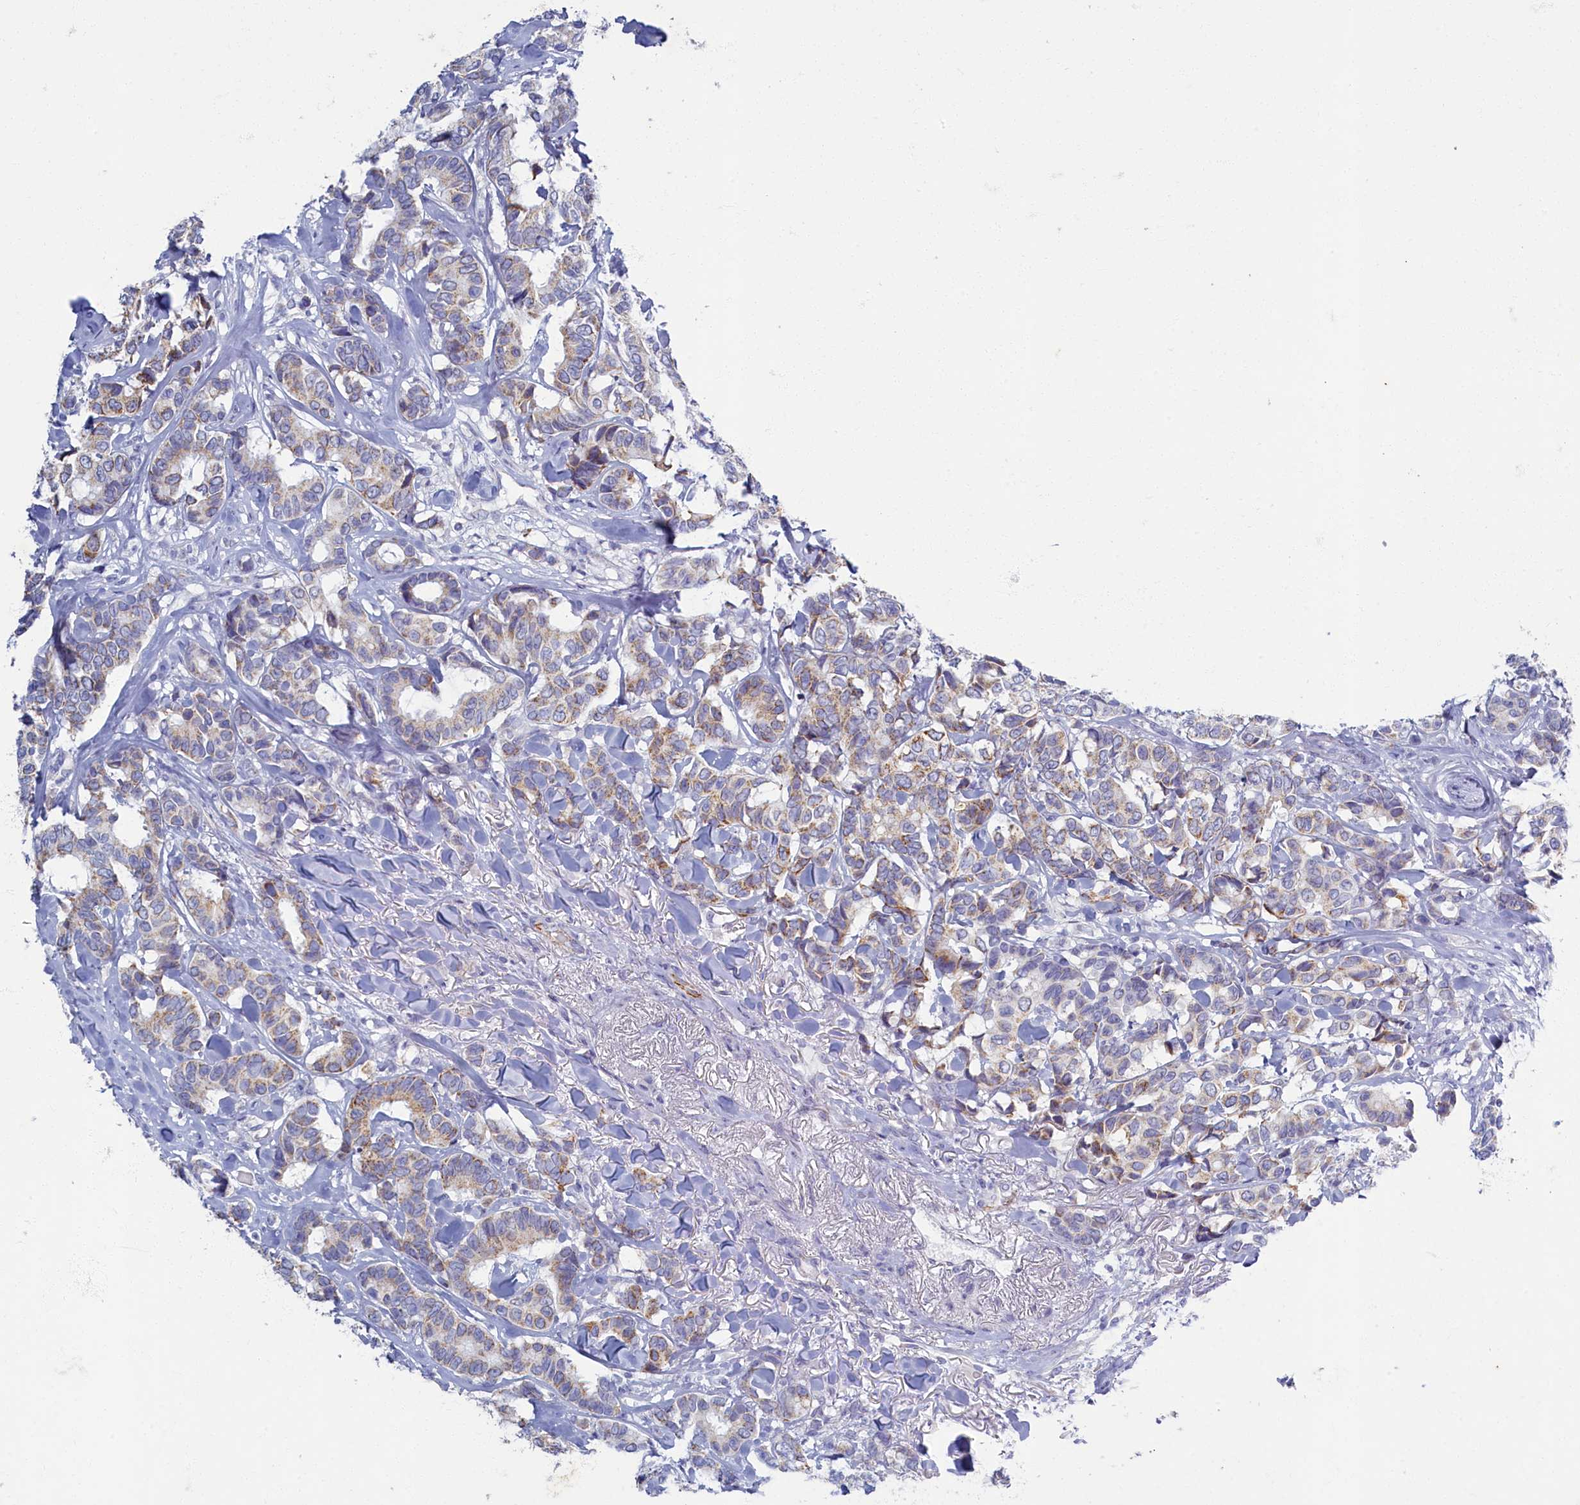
{"staining": {"intensity": "weak", "quantity": "25%-75%", "location": "cytoplasmic/membranous"}, "tissue": "breast cancer", "cell_type": "Tumor cells", "image_type": "cancer", "snomed": [{"axis": "morphology", "description": "Duct carcinoma"}, {"axis": "topography", "description": "Breast"}], "caption": "DAB (3,3'-diaminobenzidine) immunohistochemical staining of human breast cancer demonstrates weak cytoplasmic/membranous protein expression in about 25%-75% of tumor cells.", "gene": "OCIAD2", "patient": {"sex": "female", "age": 87}}